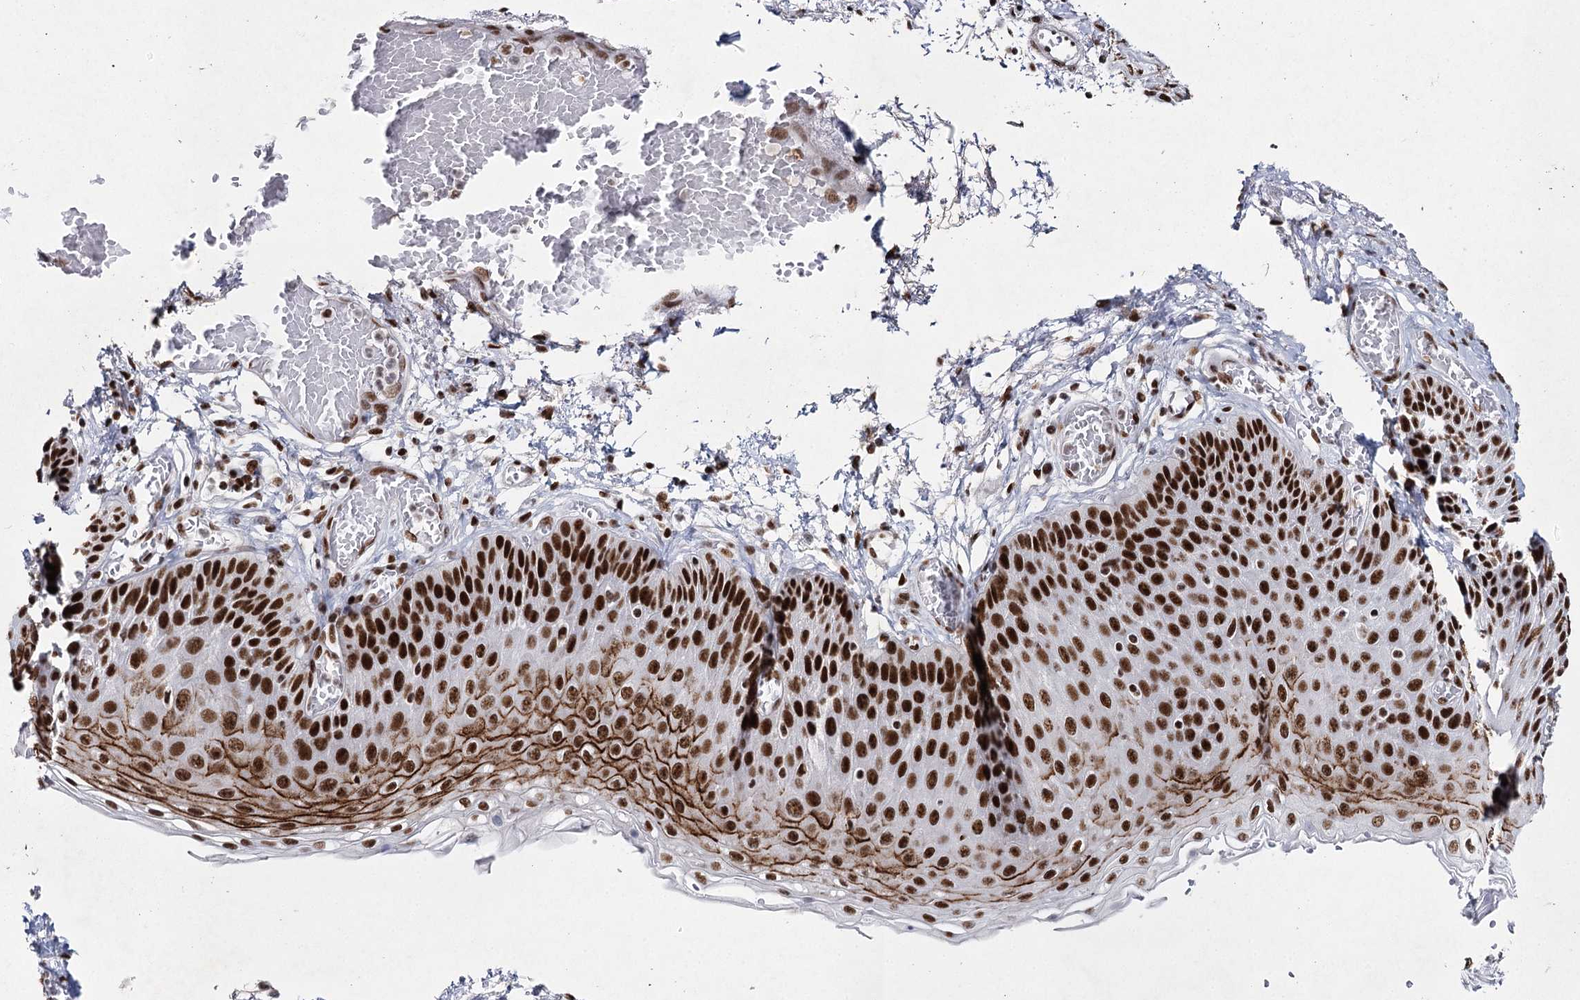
{"staining": {"intensity": "strong", "quantity": ">75%", "location": "cytoplasmic/membranous,nuclear"}, "tissue": "esophagus", "cell_type": "Squamous epithelial cells", "image_type": "normal", "snomed": [{"axis": "morphology", "description": "Normal tissue, NOS"}, {"axis": "topography", "description": "Esophagus"}], "caption": "Unremarkable esophagus was stained to show a protein in brown. There is high levels of strong cytoplasmic/membranous,nuclear staining in approximately >75% of squamous epithelial cells. Nuclei are stained in blue.", "gene": "SCAF8", "patient": {"sex": "male", "age": 81}}